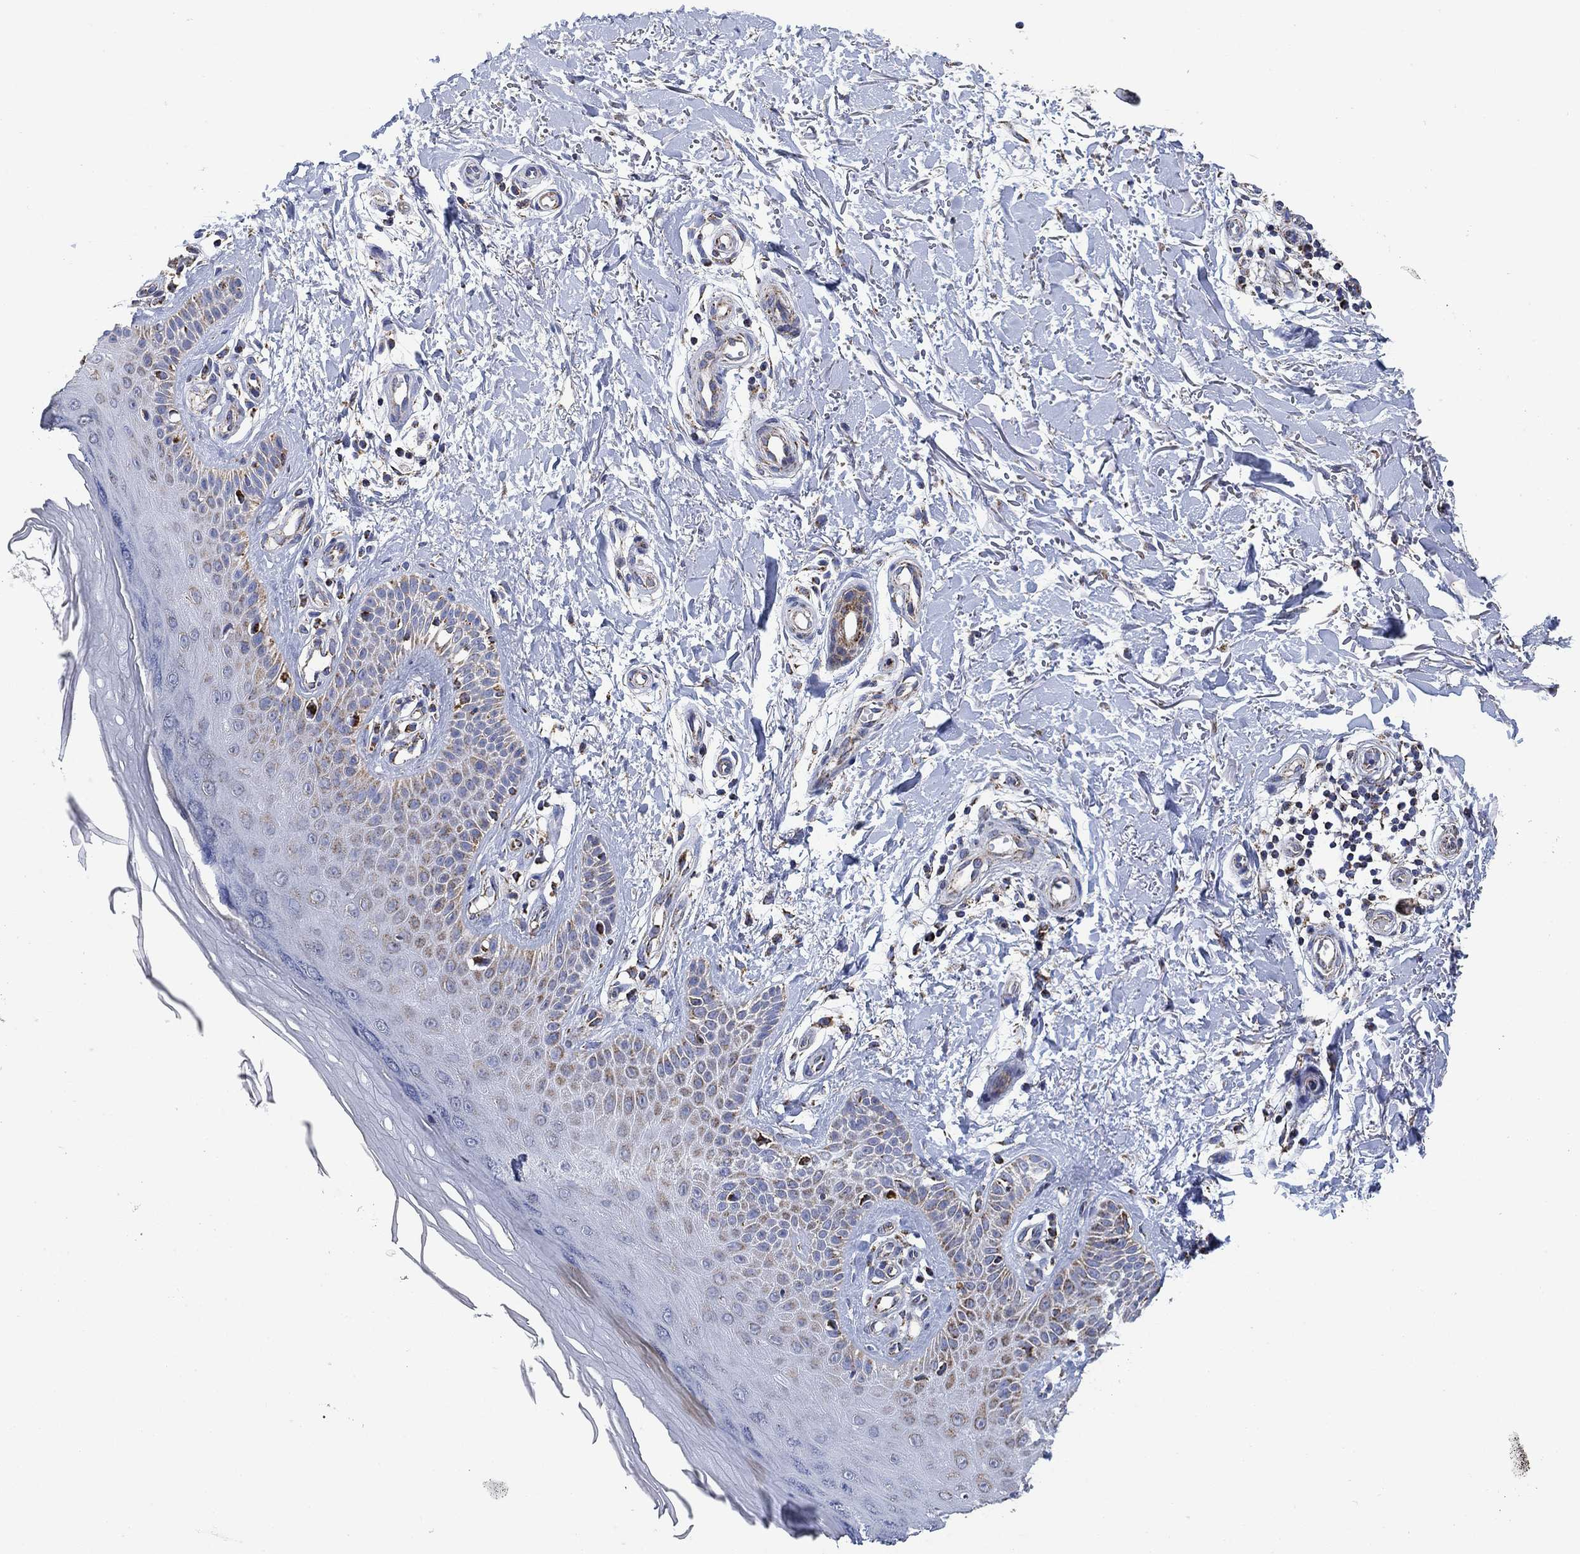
{"staining": {"intensity": "negative", "quantity": "none", "location": "none"}, "tissue": "skin", "cell_type": "Fibroblasts", "image_type": "normal", "snomed": [{"axis": "morphology", "description": "Normal tissue, NOS"}, {"axis": "morphology", "description": "Inflammation, NOS"}, {"axis": "morphology", "description": "Fibrosis, NOS"}, {"axis": "topography", "description": "Skin"}], "caption": "Micrograph shows no significant protein expression in fibroblasts of normal skin.", "gene": "NDUFS3", "patient": {"sex": "male", "age": 71}}